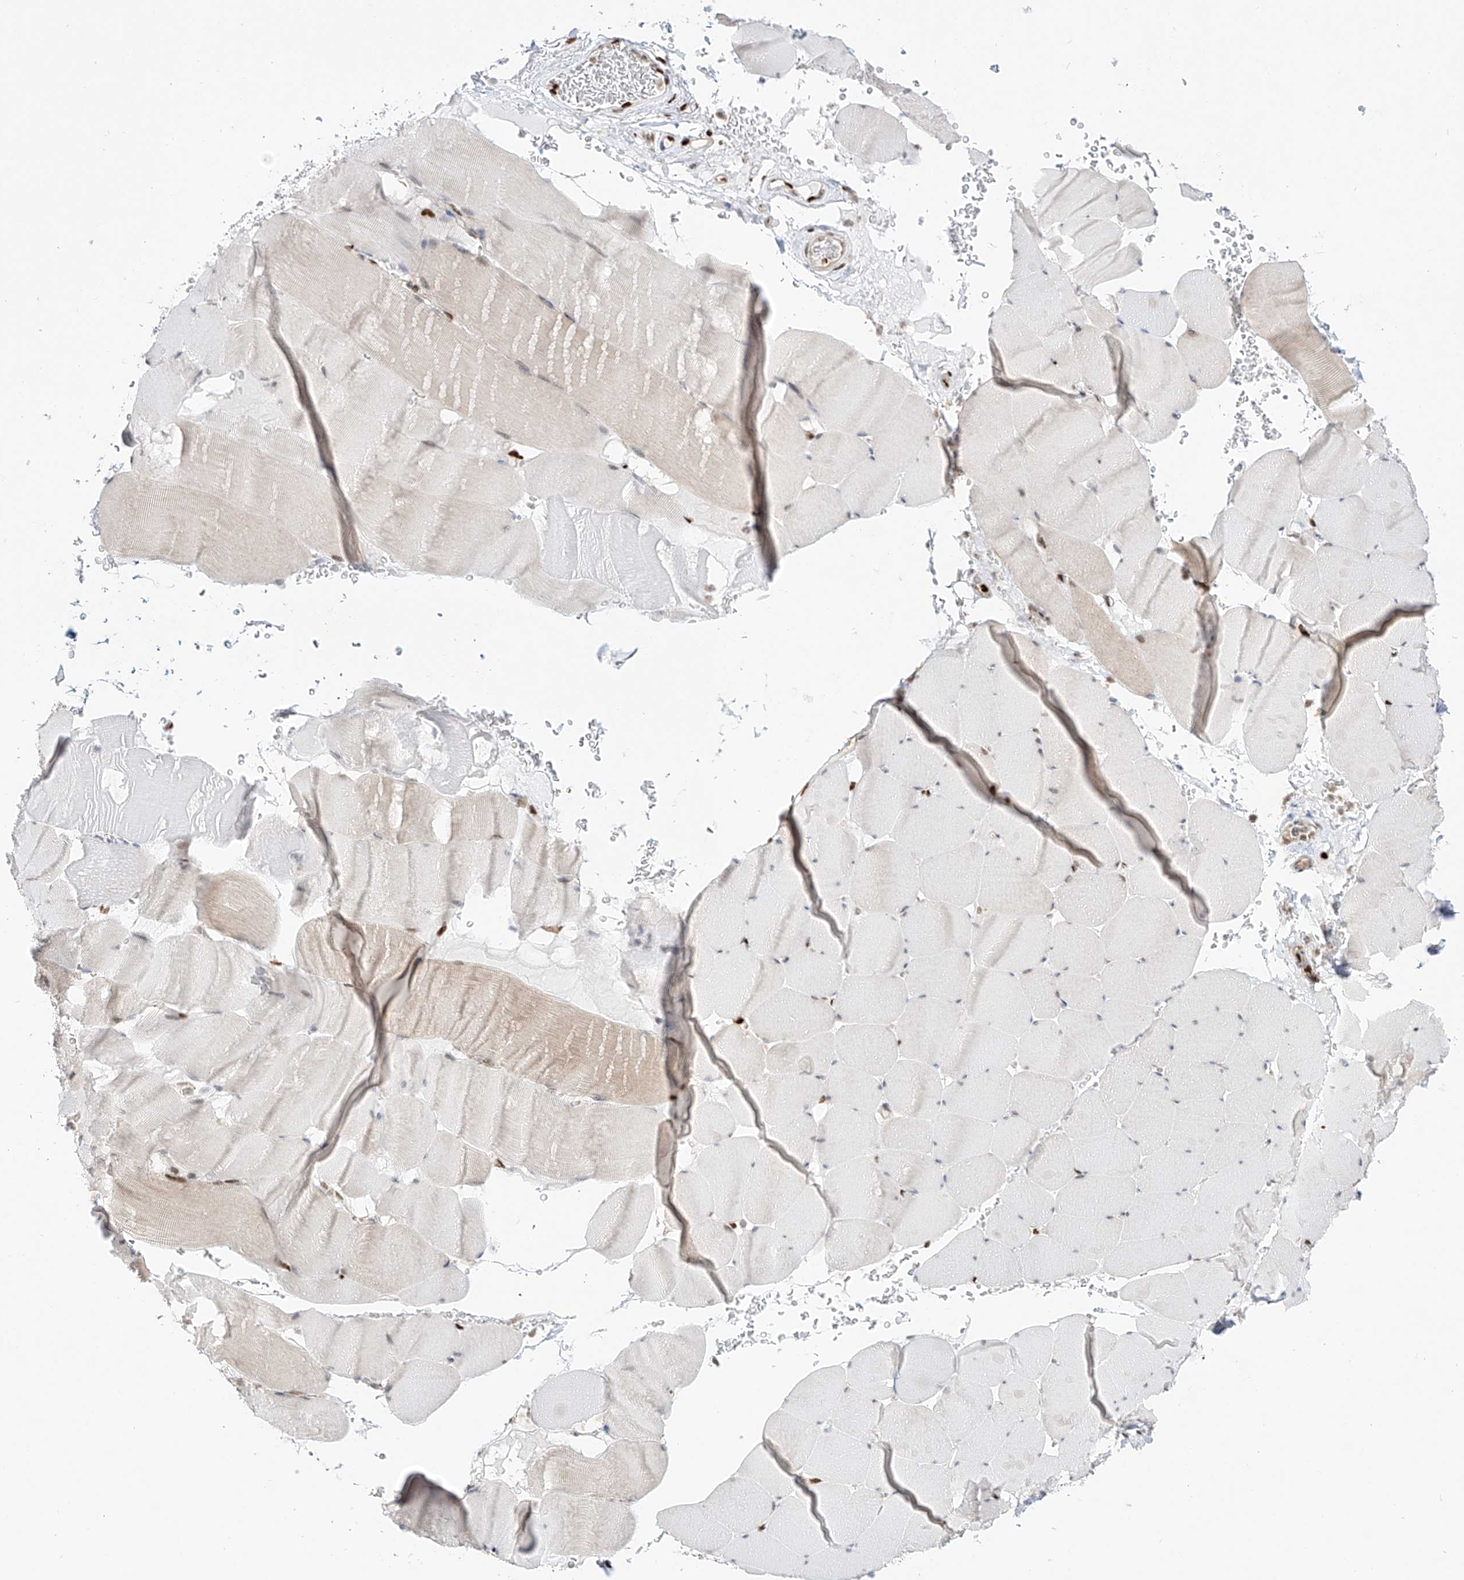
{"staining": {"intensity": "weak", "quantity": "25%-75%", "location": "nuclear"}, "tissue": "skeletal muscle", "cell_type": "Myocytes", "image_type": "normal", "snomed": [{"axis": "morphology", "description": "Normal tissue, NOS"}, {"axis": "topography", "description": "Skeletal muscle"}], "caption": "DAB (3,3'-diaminobenzidine) immunohistochemical staining of unremarkable human skeletal muscle reveals weak nuclear protein expression in about 25%-75% of myocytes. (brown staining indicates protein expression, while blue staining denotes nuclei).", "gene": "DZIP1L", "patient": {"sex": "male", "age": 62}}